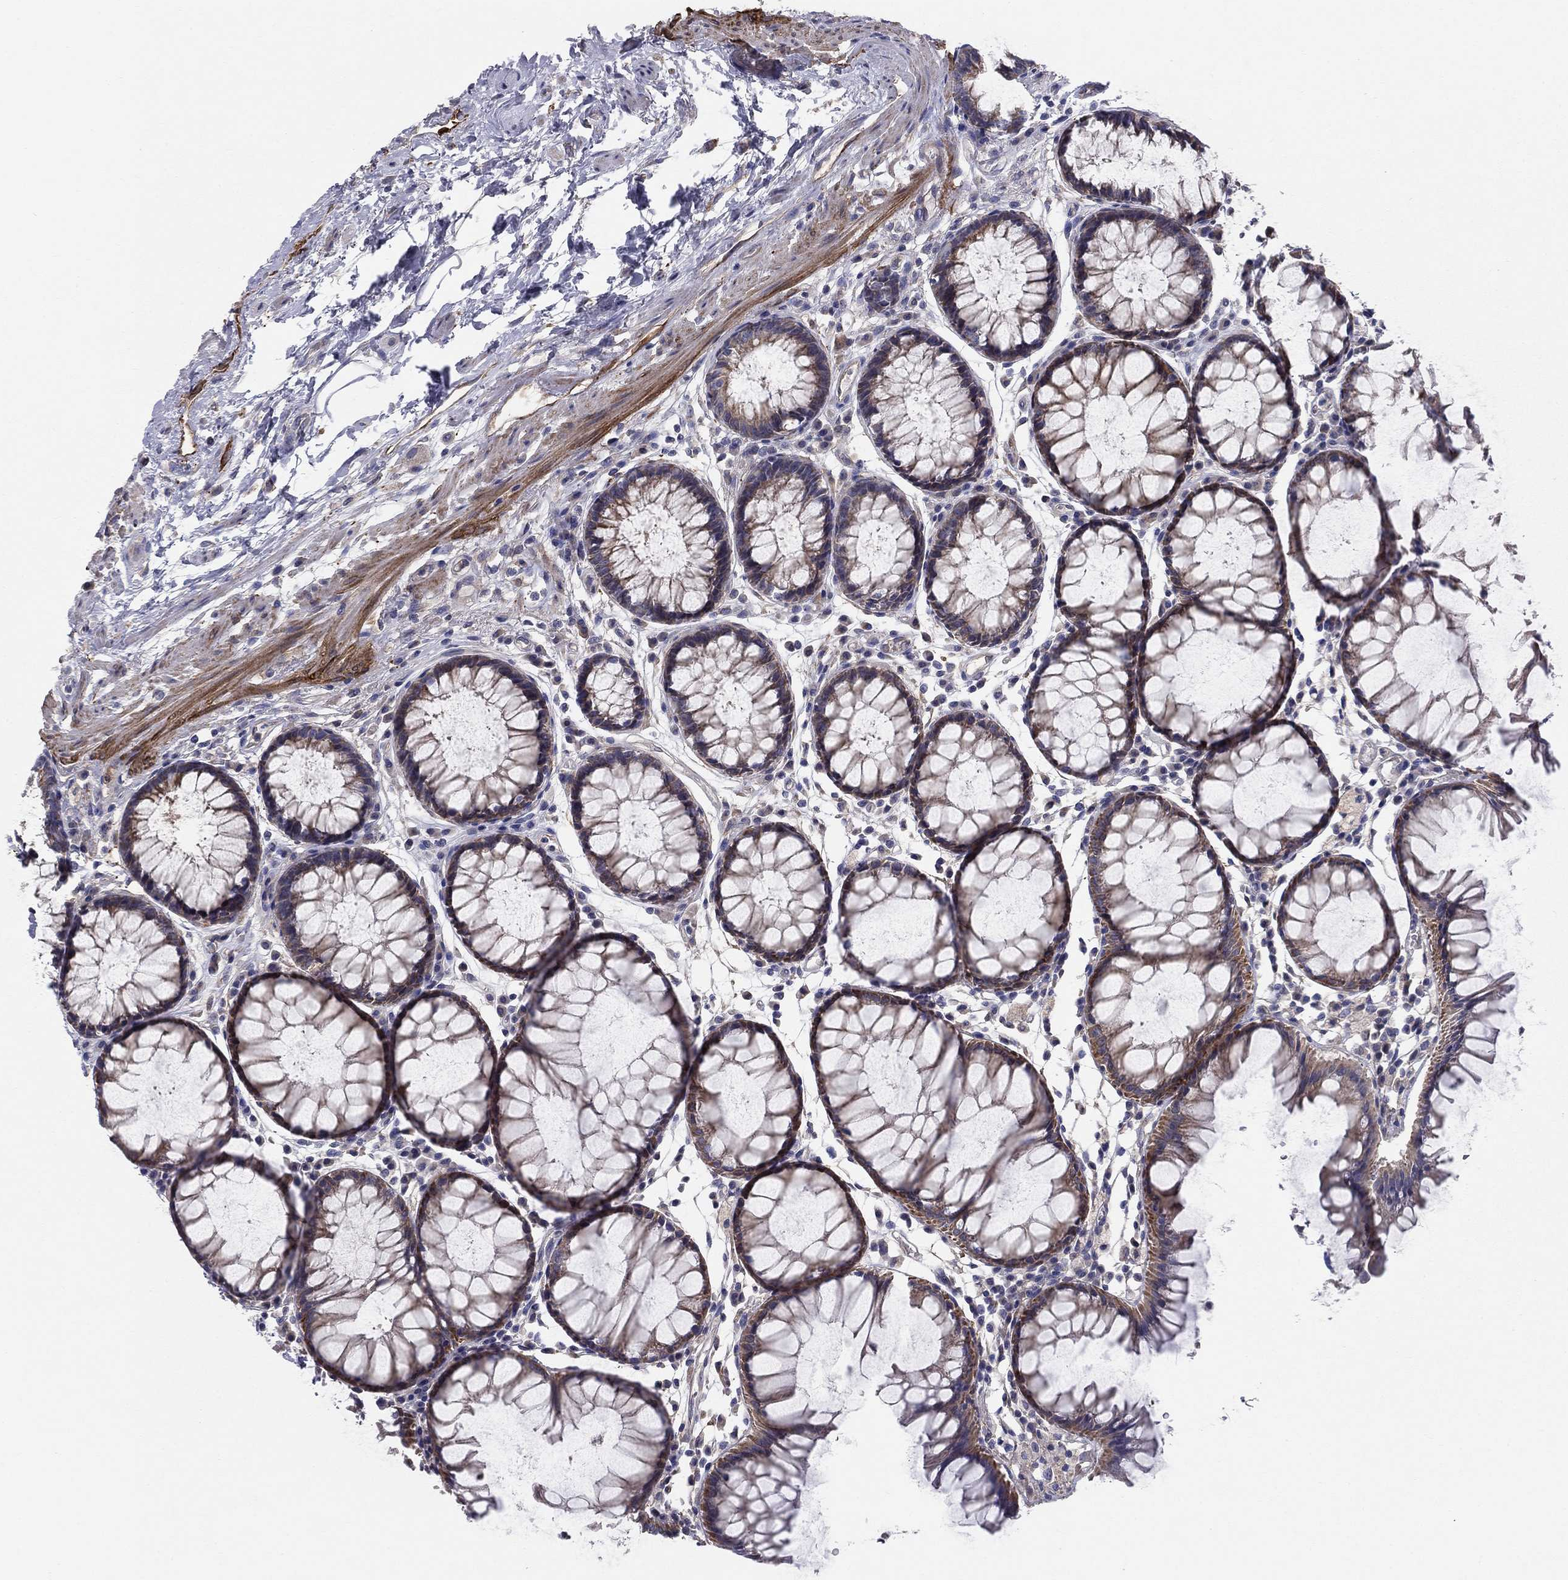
{"staining": {"intensity": "moderate", "quantity": "<25%", "location": "cytoplasmic/membranous"}, "tissue": "rectum", "cell_type": "Glandular cells", "image_type": "normal", "snomed": [{"axis": "morphology", "description": "Normal tissue, NOS"}, {"axis": "topography", "description": "Rectum"}], "caption": "High-power microscopy captured an immunohistochemistry (IHC) photomicrograph of normal rectum, revealing moderate cytoplasmic/membranous positivity in approximately <25% of glandular cells.", "gene": "EMP2", "patient": {"sex": "female", "age": 68}}